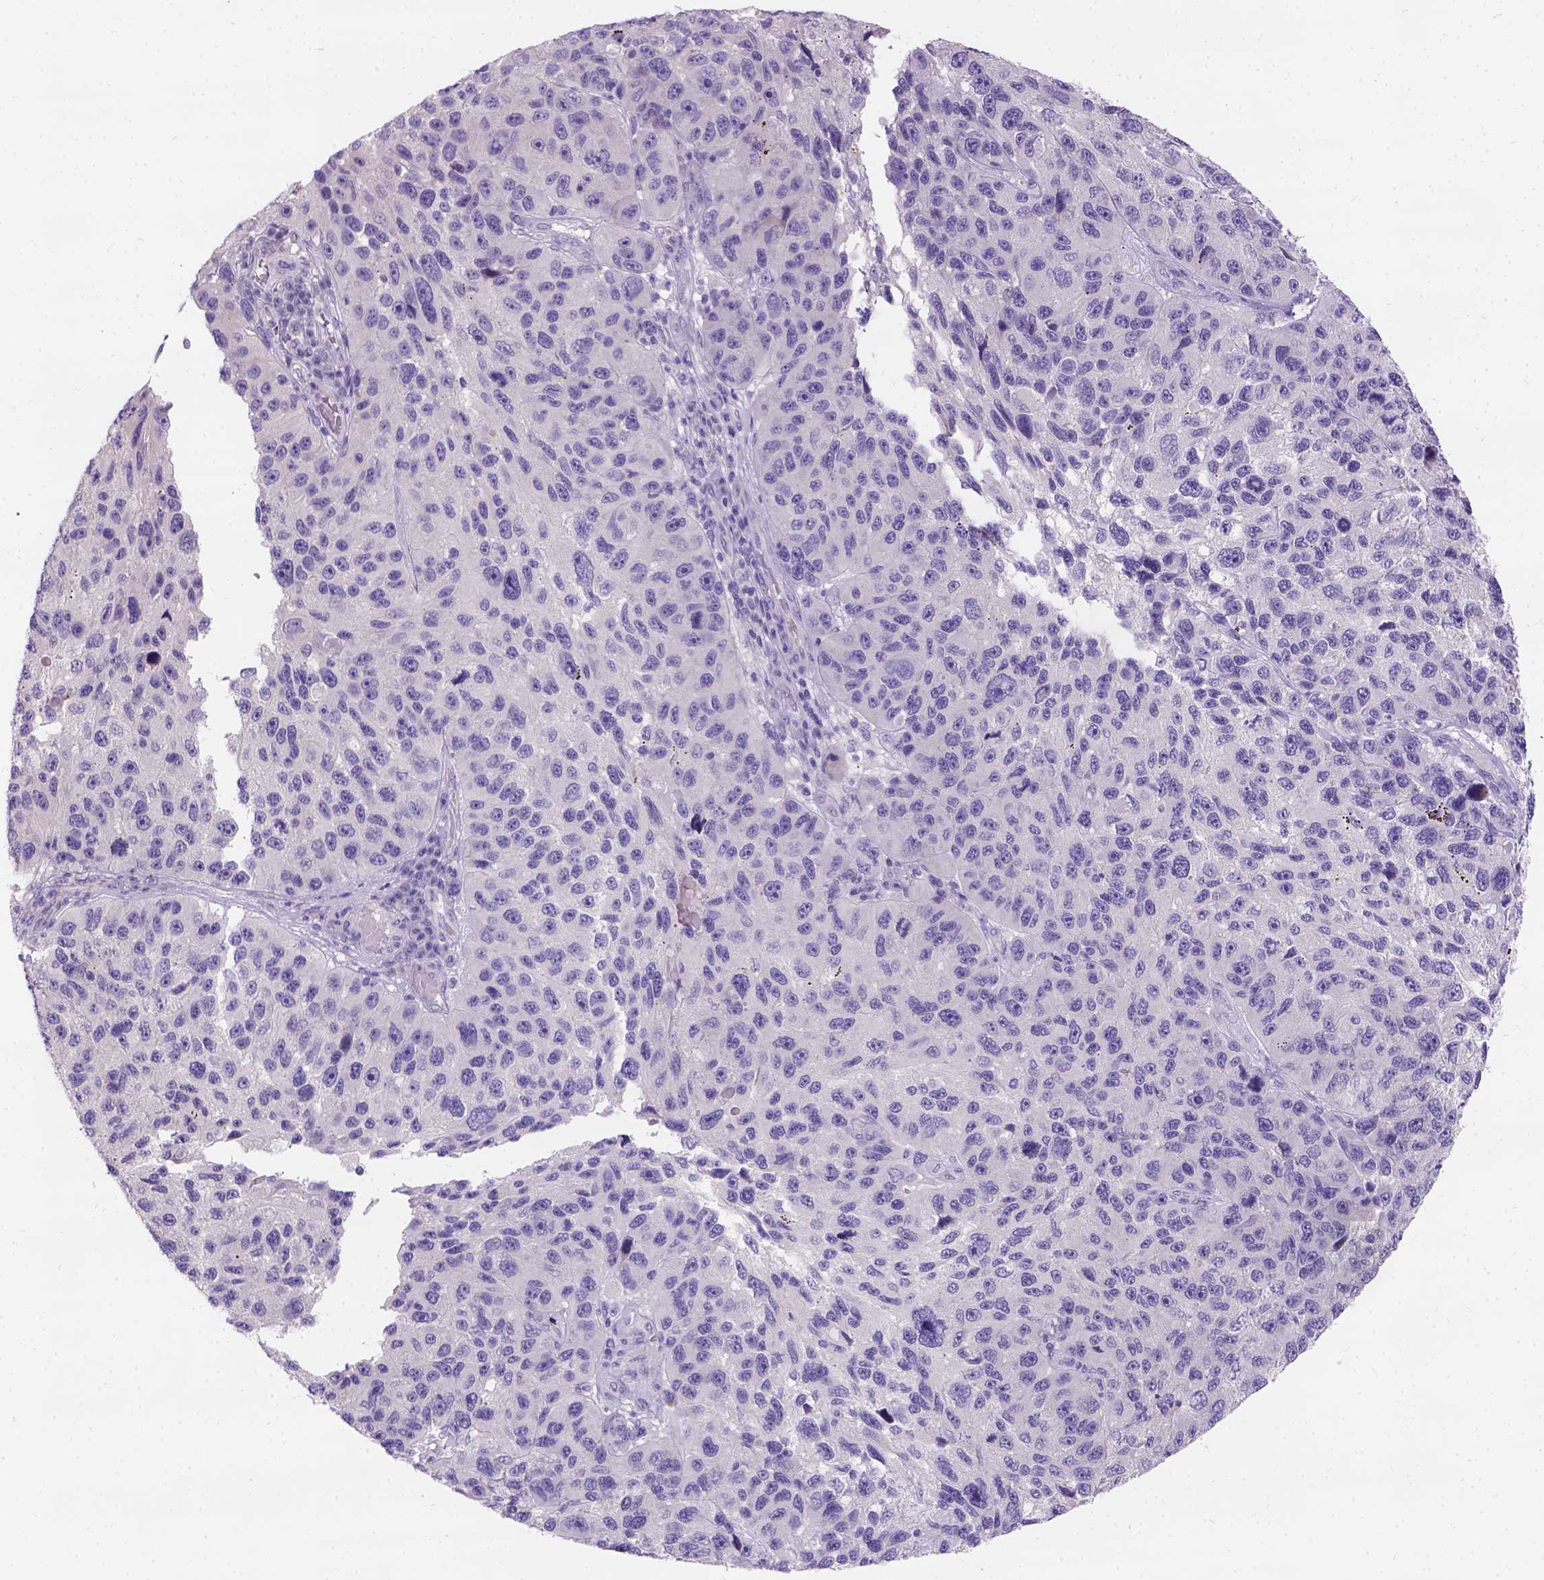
{"staining": {"intensity": "negative", "quantity": "none", "location": "none"}, "tissue": "melanoma", "cell_type": "Tumor cells", "image_type": "cancer", "snomed": [{"axis": "morphology", "description": "Malignant melanoma, NOS"}, {"axis": "topography", "description": "Skin"}], "caption": "The histopathology image demonstrates no staining of tumor cells in melanoma.", "gene": "C20orf144", "patient": {"sex": "male", "age": 53}}